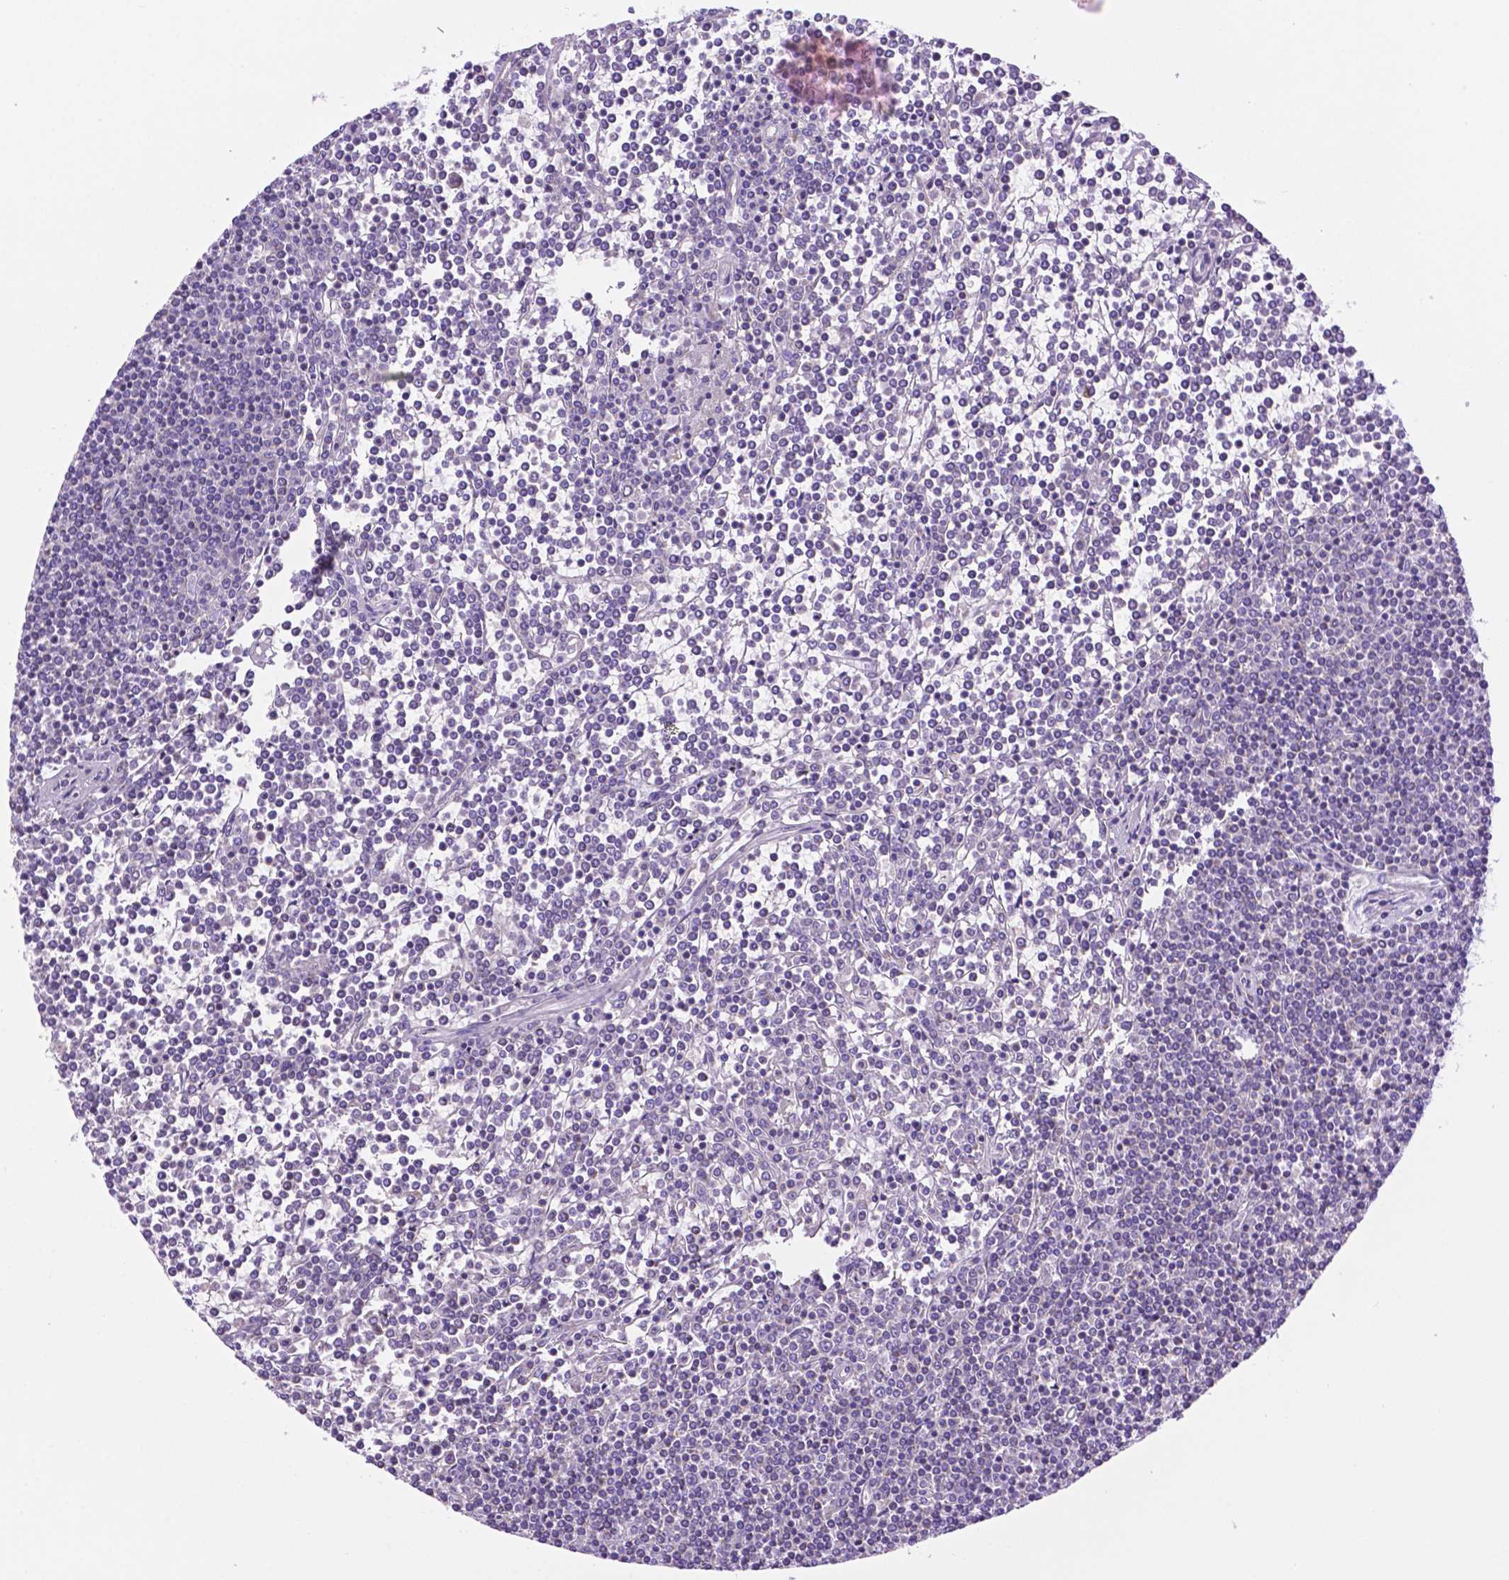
{"staining": {"intensity": "negative", "quantity": "none", "location": "none"}, "tissue": "lymphoma", "cell_type": "Tumor cells", "image_type": "cancer", "snomed": [{"axis": "morphology", "description": "Malignant lymphoma, non-Hodgkin's type, Low grade"}, {"axis": "topography", "description": "Spleen"}], "caption": "A high-resolution micrograph shows immunohistochemistry (IHC) staining of malignant lymphoma, non-Hodgkin's type (low-grade), which exhibits no significant staining in tumor cells.", "gene": "PHYHIP", "patient": {"sex": "female", "age": 19}}